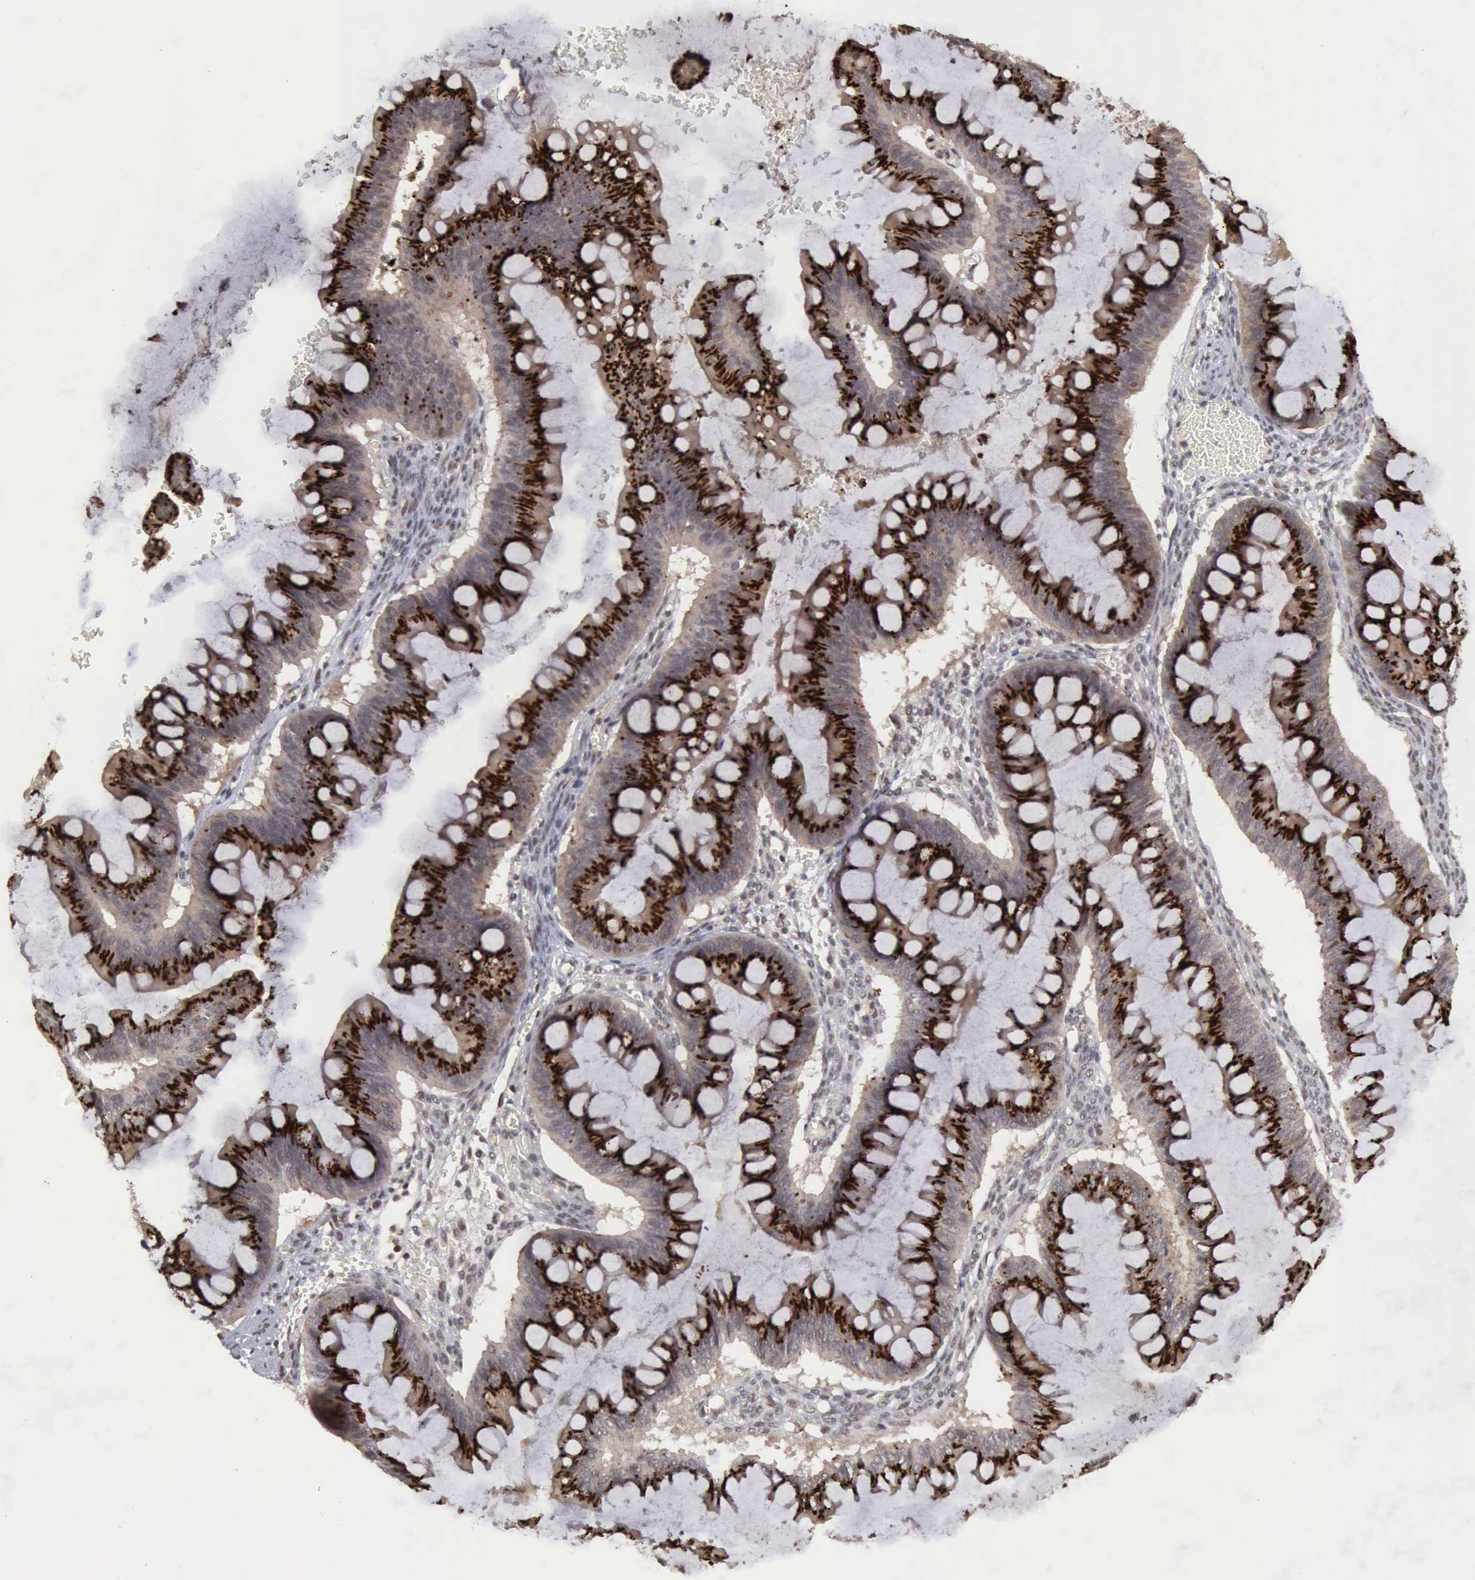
{"staining": {"intensity": "moderate", "quantity": ">75%", "location": "cytoplasmic/membranous"}, "tissue": "ovarian cancer", "cell_type": "Tumor cells", "image_type": "cancer", "snomed": [{"axis": "morphology", "description": "Cystadenocarcinoma, mucinous, NOS"}, {"axis": "topography", "description": "Ovary"}], "caption": "The micrograph reveals staining of ovarian cancer (mucinous cystadenocarcinoma), revealing moderate cytoplasmic/membranous protein positivity (brown color) within tumor cells.", "gene": "CDKN2A", "patient": {"sex": "female", "age": 73}}